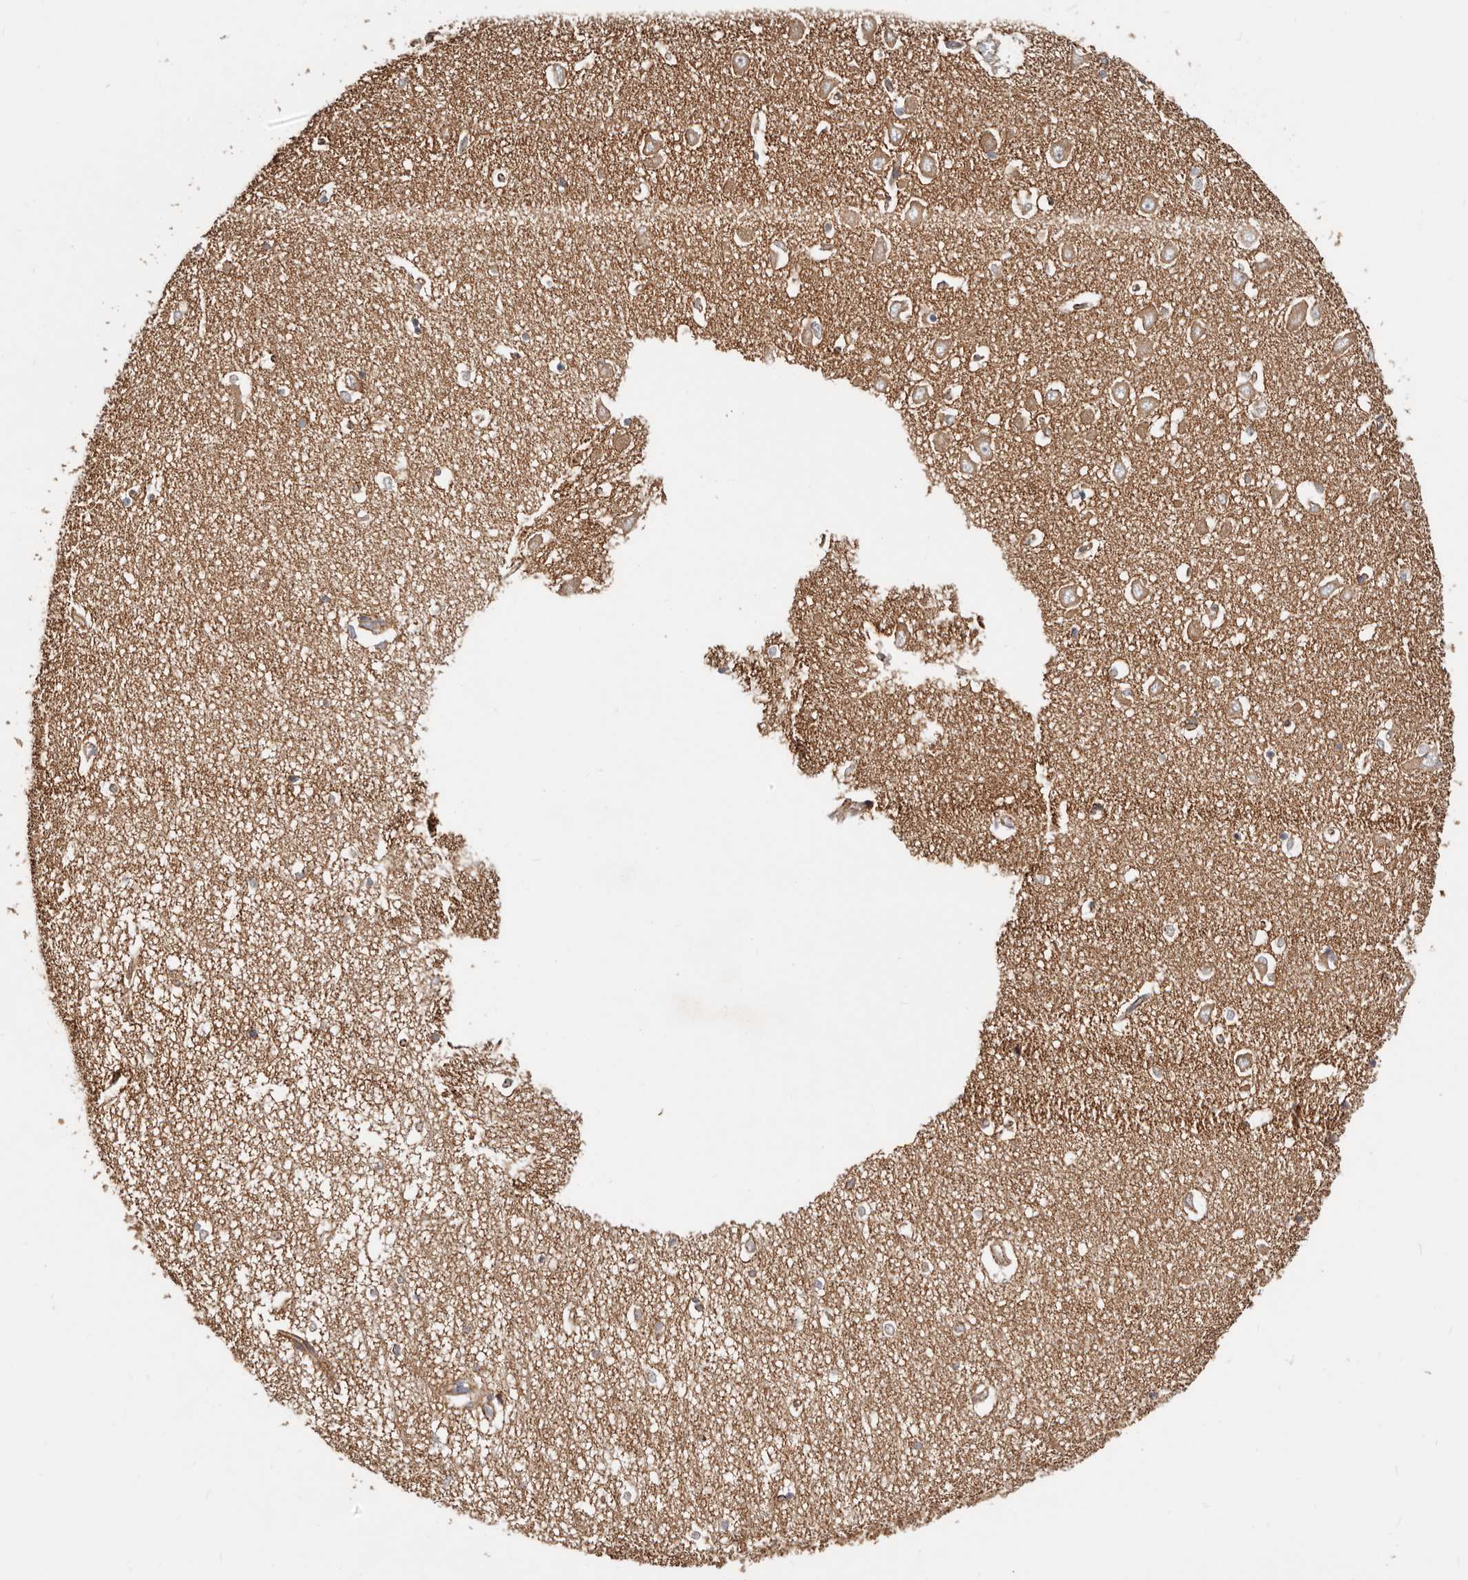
{"staining": {"intensity": "moderate", "quantity": "<25%", "location": "cytoplasmic/membranous"}, "tissue": "hippocampus", "cell_type": "Glial cells", "image_type": "normal", "snomed": [{"axis": "morphology", "description": "Normal tissue, NOS"}, {"axis": "topography", "description": "Hippocampus"}], "caption": "Immunohistochemistry histopathology image of normal hippocampus: hippocampus stained using IHC exhibits low levels of moderate protein expression localized specifically in the cytoplasmic/membranous of glial cells, appearing as a cytoplasmic/membranous brown color.", "gene": "CTNNB1", "patient": {"sex": "male", "age": 70}}